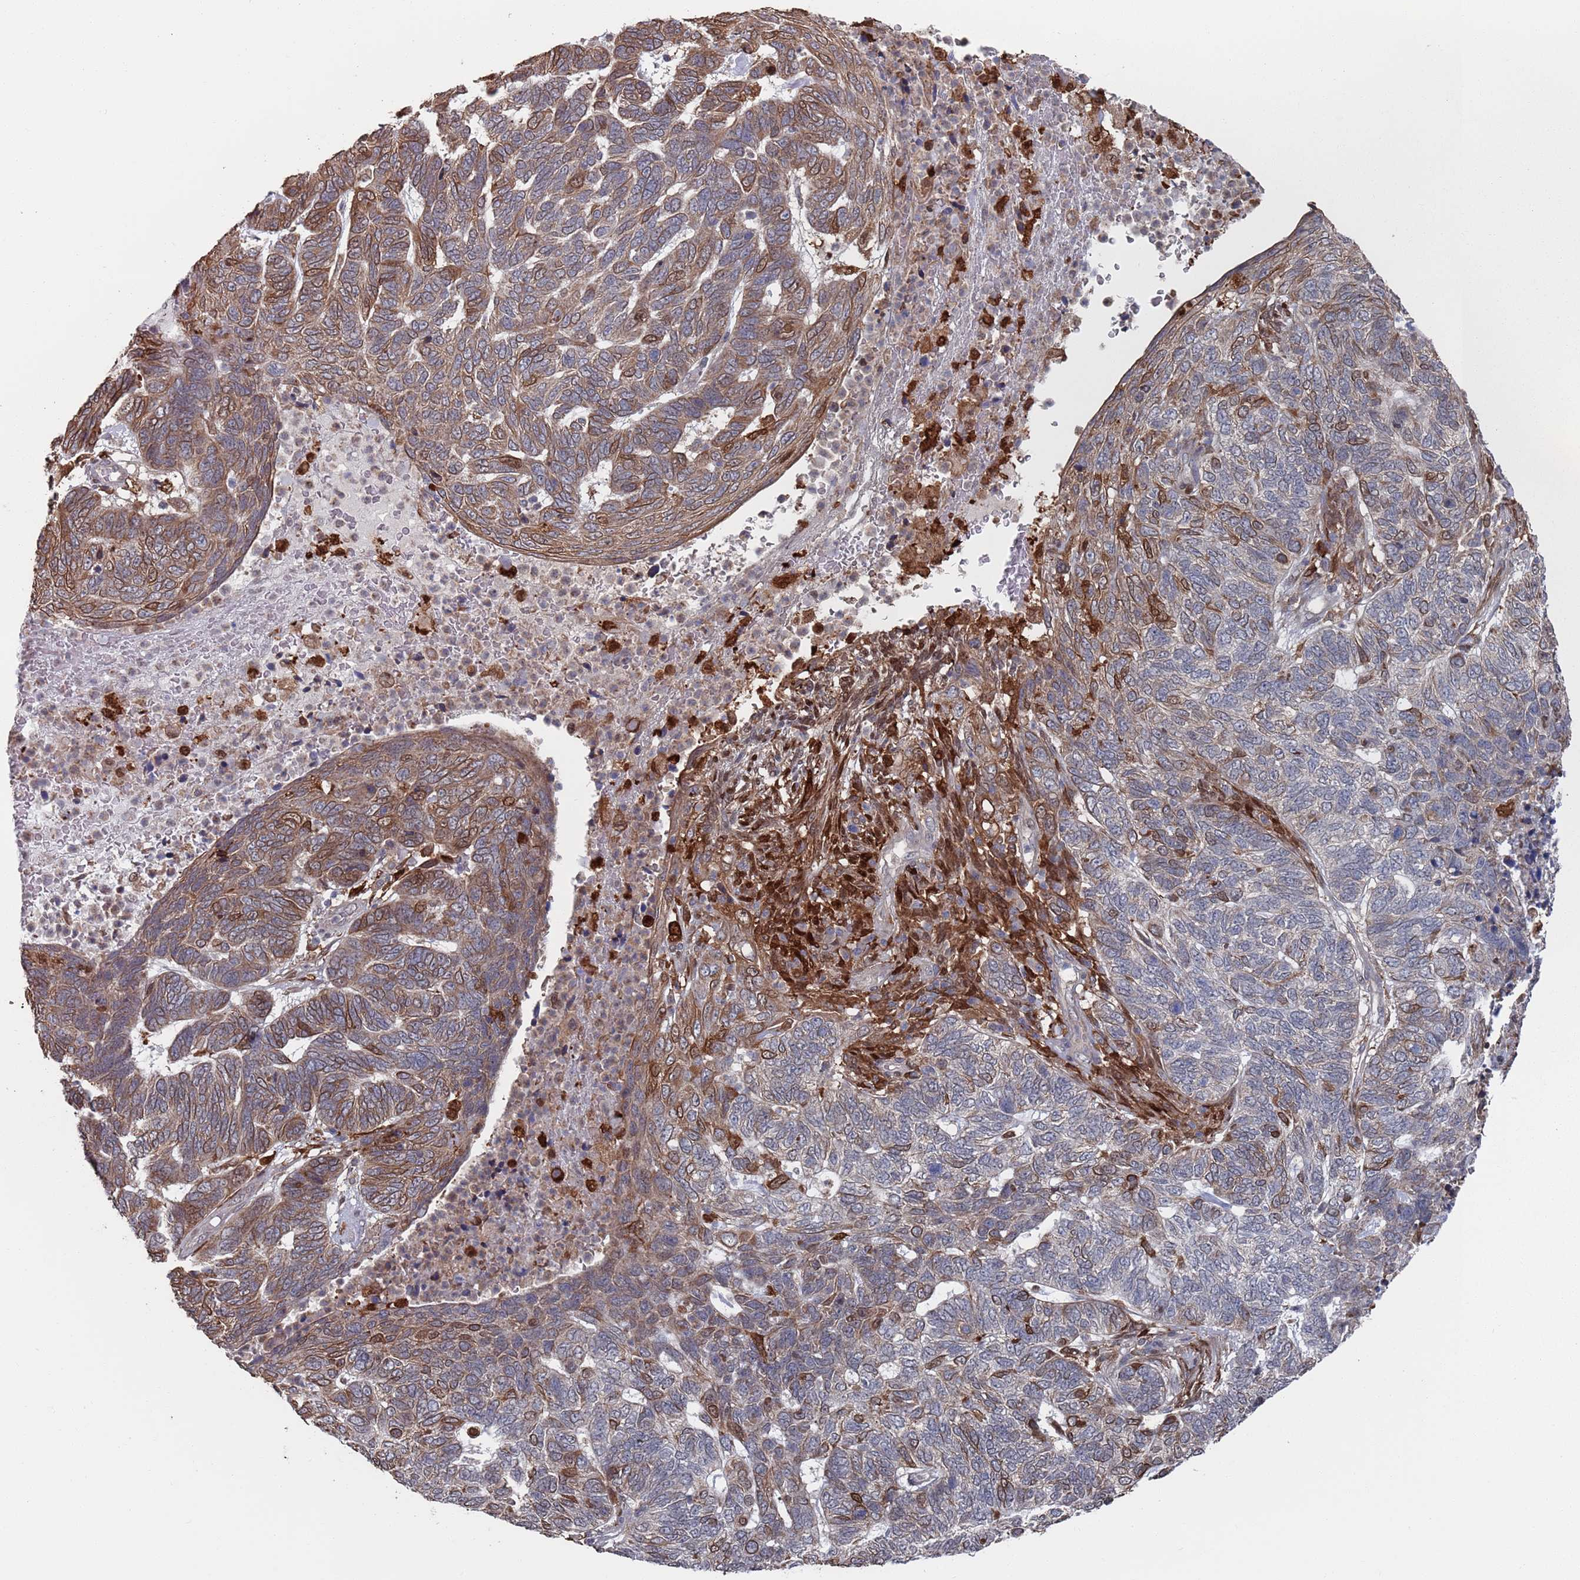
{"staining": {"intensity": "moderate", "quantity": "25%-75%", "location": "cytoplasmic/membranous"}, "tissue": "skin cancer", "cell_type": "Tumor cells", "image_type": "cancer", "snomed": [{"axis": "morphology", "description": "Basal cell carcinoma"}, {"axis": "topography", "description": "Skin"}], "caption": "An image showing moderate cytoplasmic/membranous expression in approximately 25%-75% of tumor cells in skin cancer (basal cell carcinoma), as visualized by brown immunohistochemical staining.", "gene": "DGKD", "patient": {"sex": "female", "age": 65}}